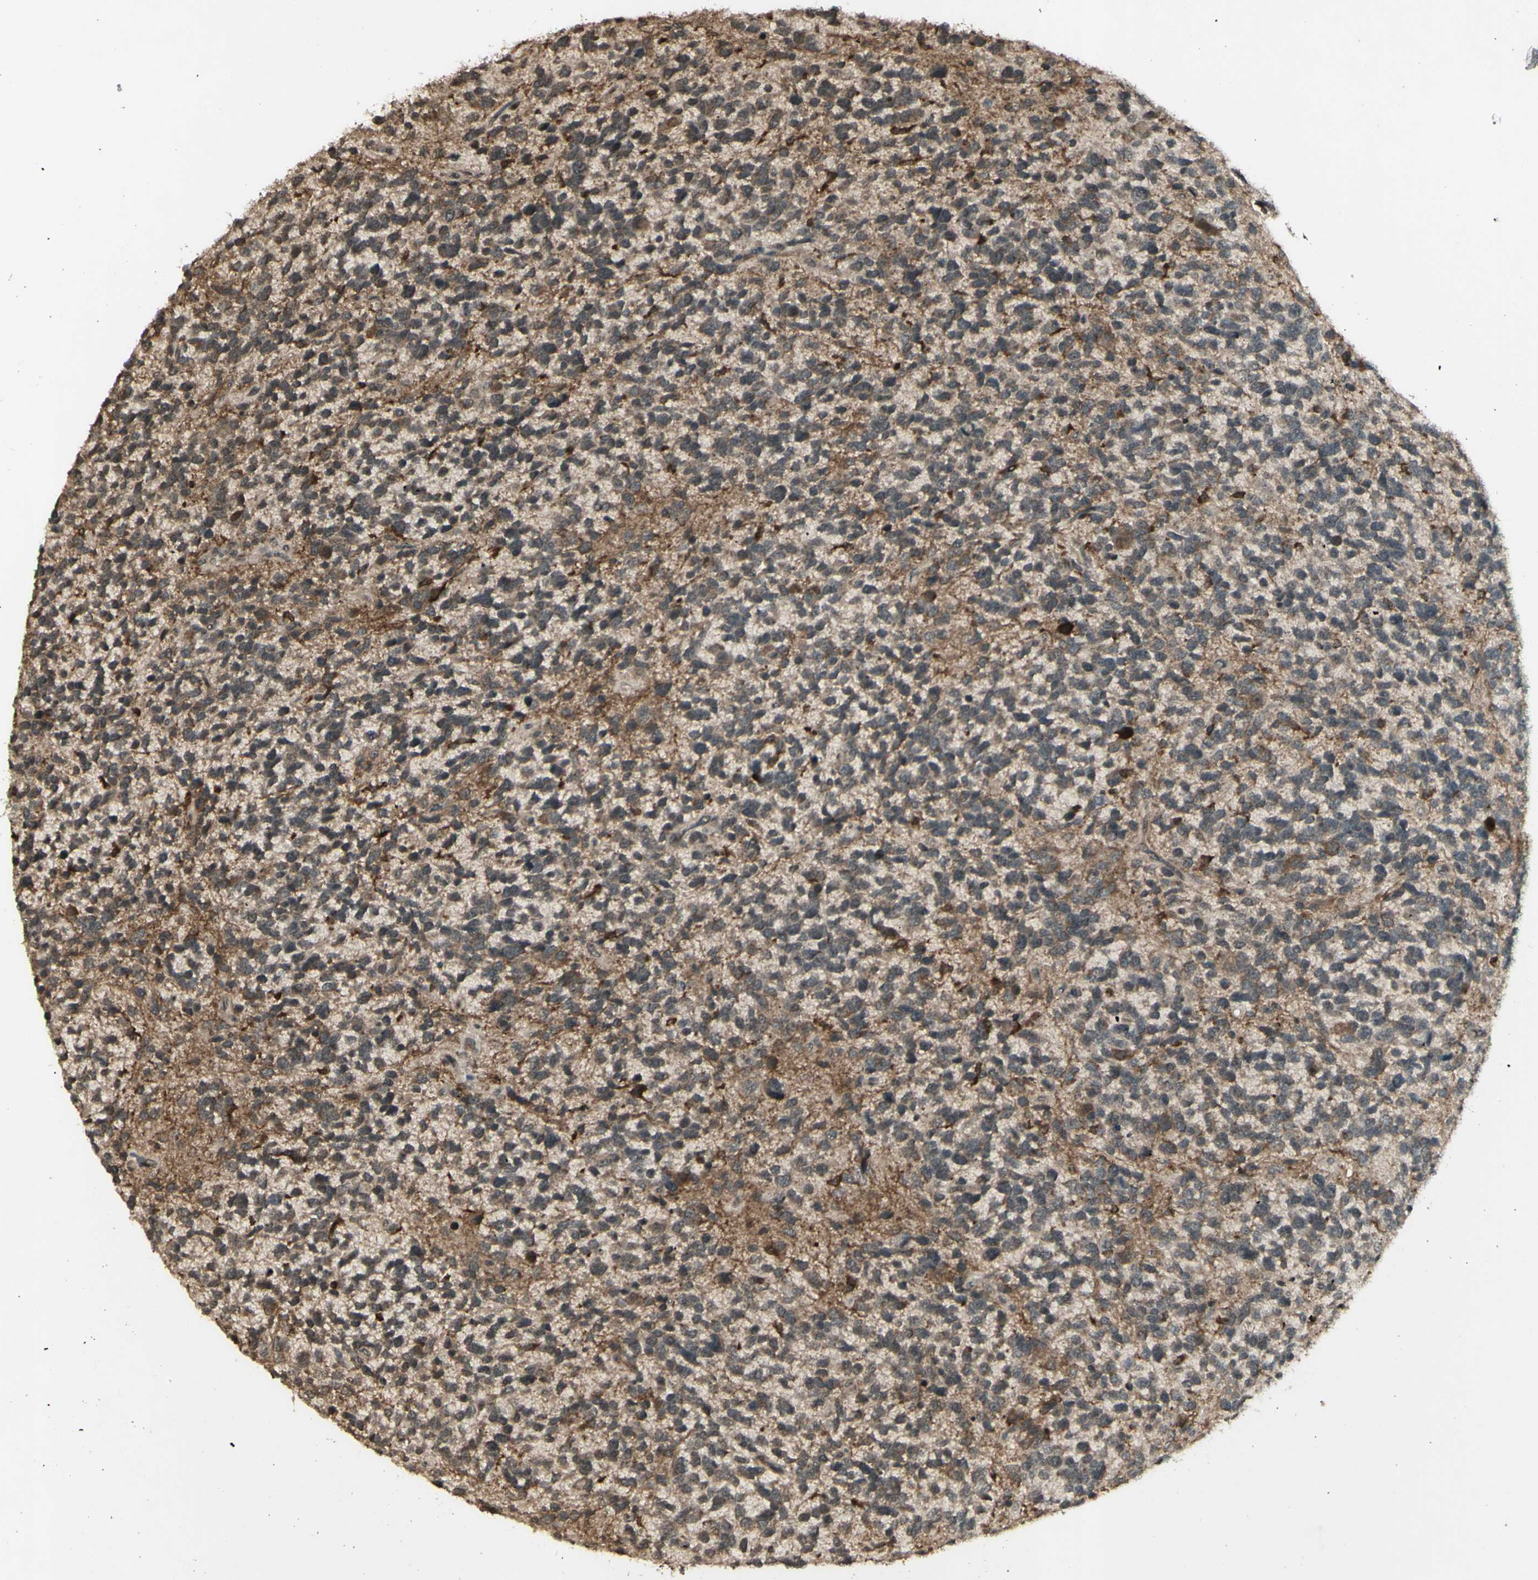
{"staining": {"intensity": "moderate", "quantity": ">75%", "location": "cytoplasmic/membranous,nuclear"}, "tissue": "glioma", "cell_type": "Tumor cells", "image_type": "cancer", "snomed": [{"axis": "morphology", "description": "Glioma, malignant, High grade"}, {"axis": "topography", "description": "Brain"}], "caption": "Immunohistochemistry of human glioma shows medium levels of moderate cytoplasmic/membranous and nuclear expression in about >75% of tumor cells. Ihc stains the protein in brown and the nuclei are stained blue.", "gene": "BLNK", "patient": {"sex": "female", "age": 58}}